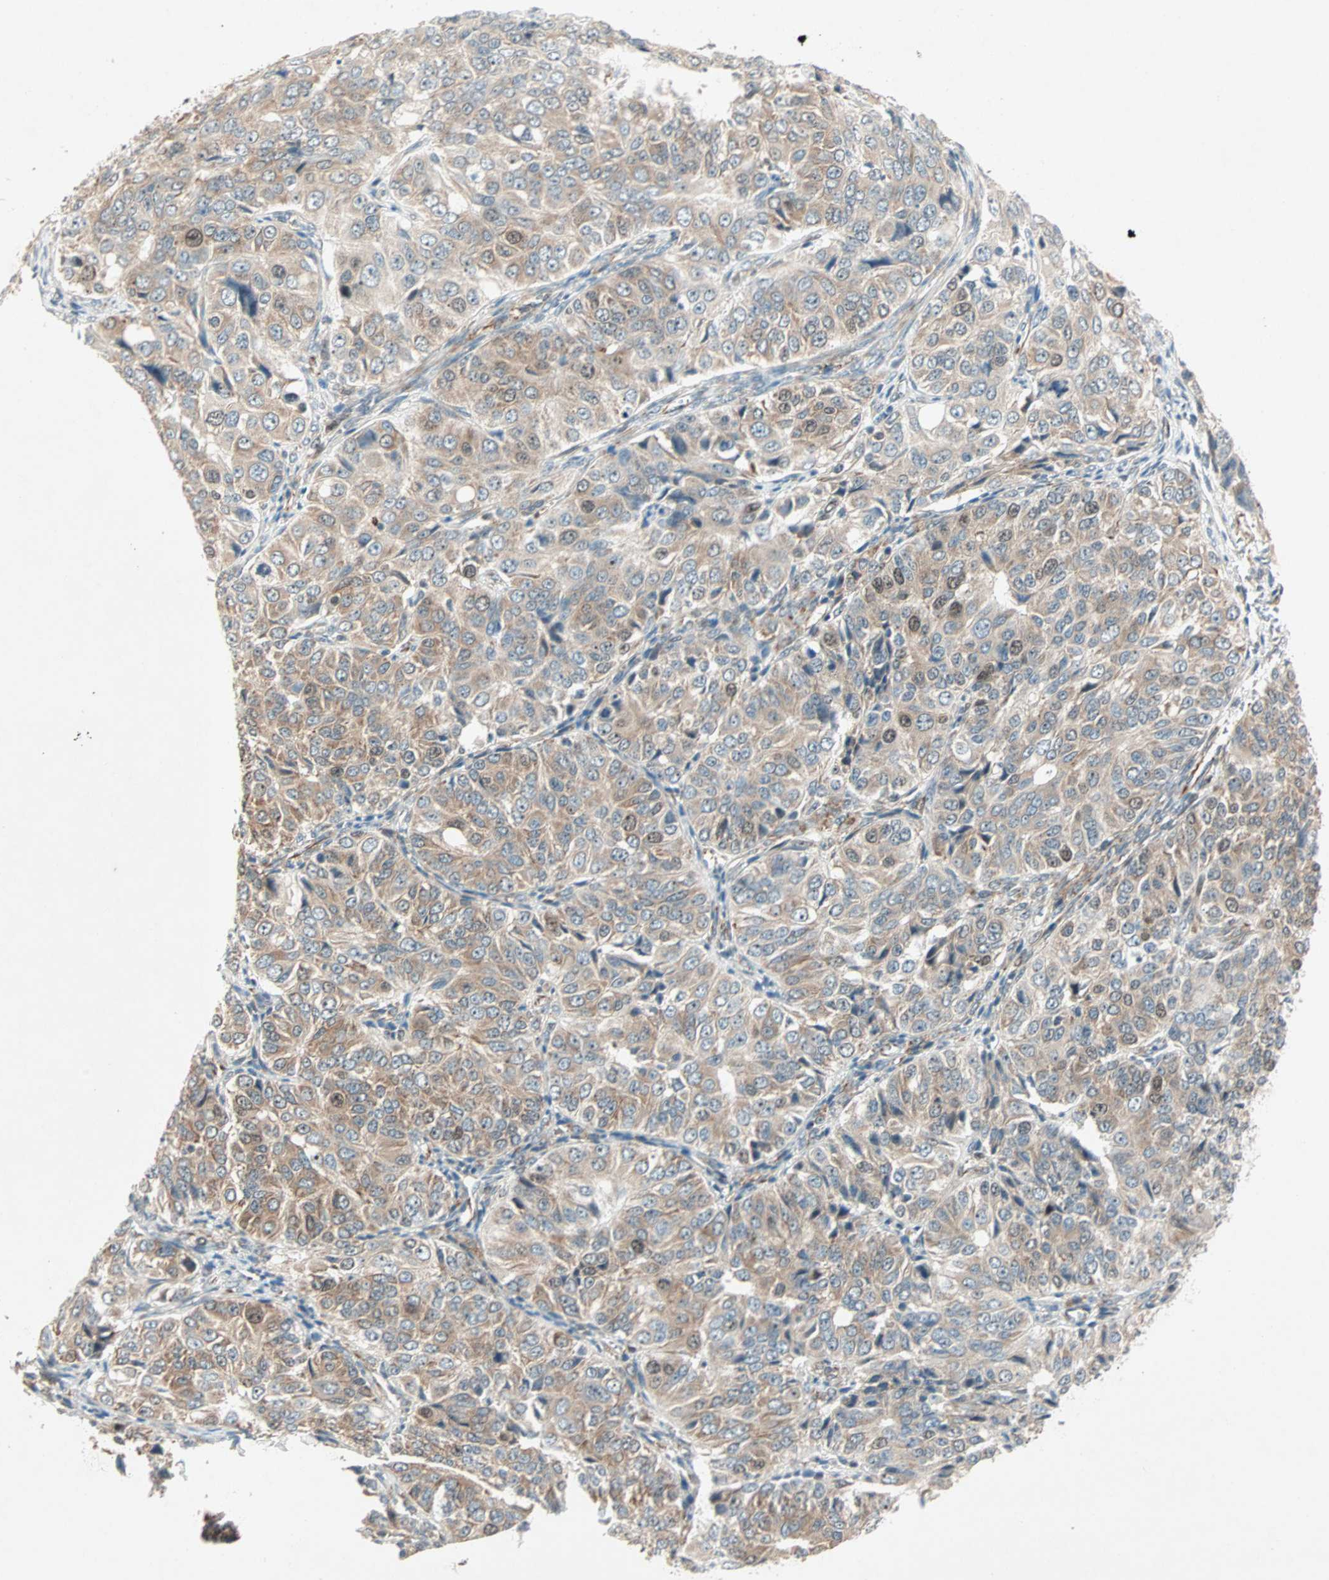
{"staining": {"intensity": "weak", "quantity": ">75%", "location": "cytoplasmic/membranous,nuclear"}, "tissue": "ovarian cancer", "cell_type": "Tumor cells", "image_type": "cancer", "snomed": [{"axis": "morphology", "description": "Carcinoma, endometroid"}, {"axis": "topography", "description": "Ovary"}], "caption": "There is low levels of weak cytoplasmic/membranous and nuclear expression in tumor cells of ovarian cancer (endometroid carcinoma), as demonstrated by immunohistochemical staining (brown color).", "gene": "ZNF37A", "patient": {"sex": "female", "age": 51}}